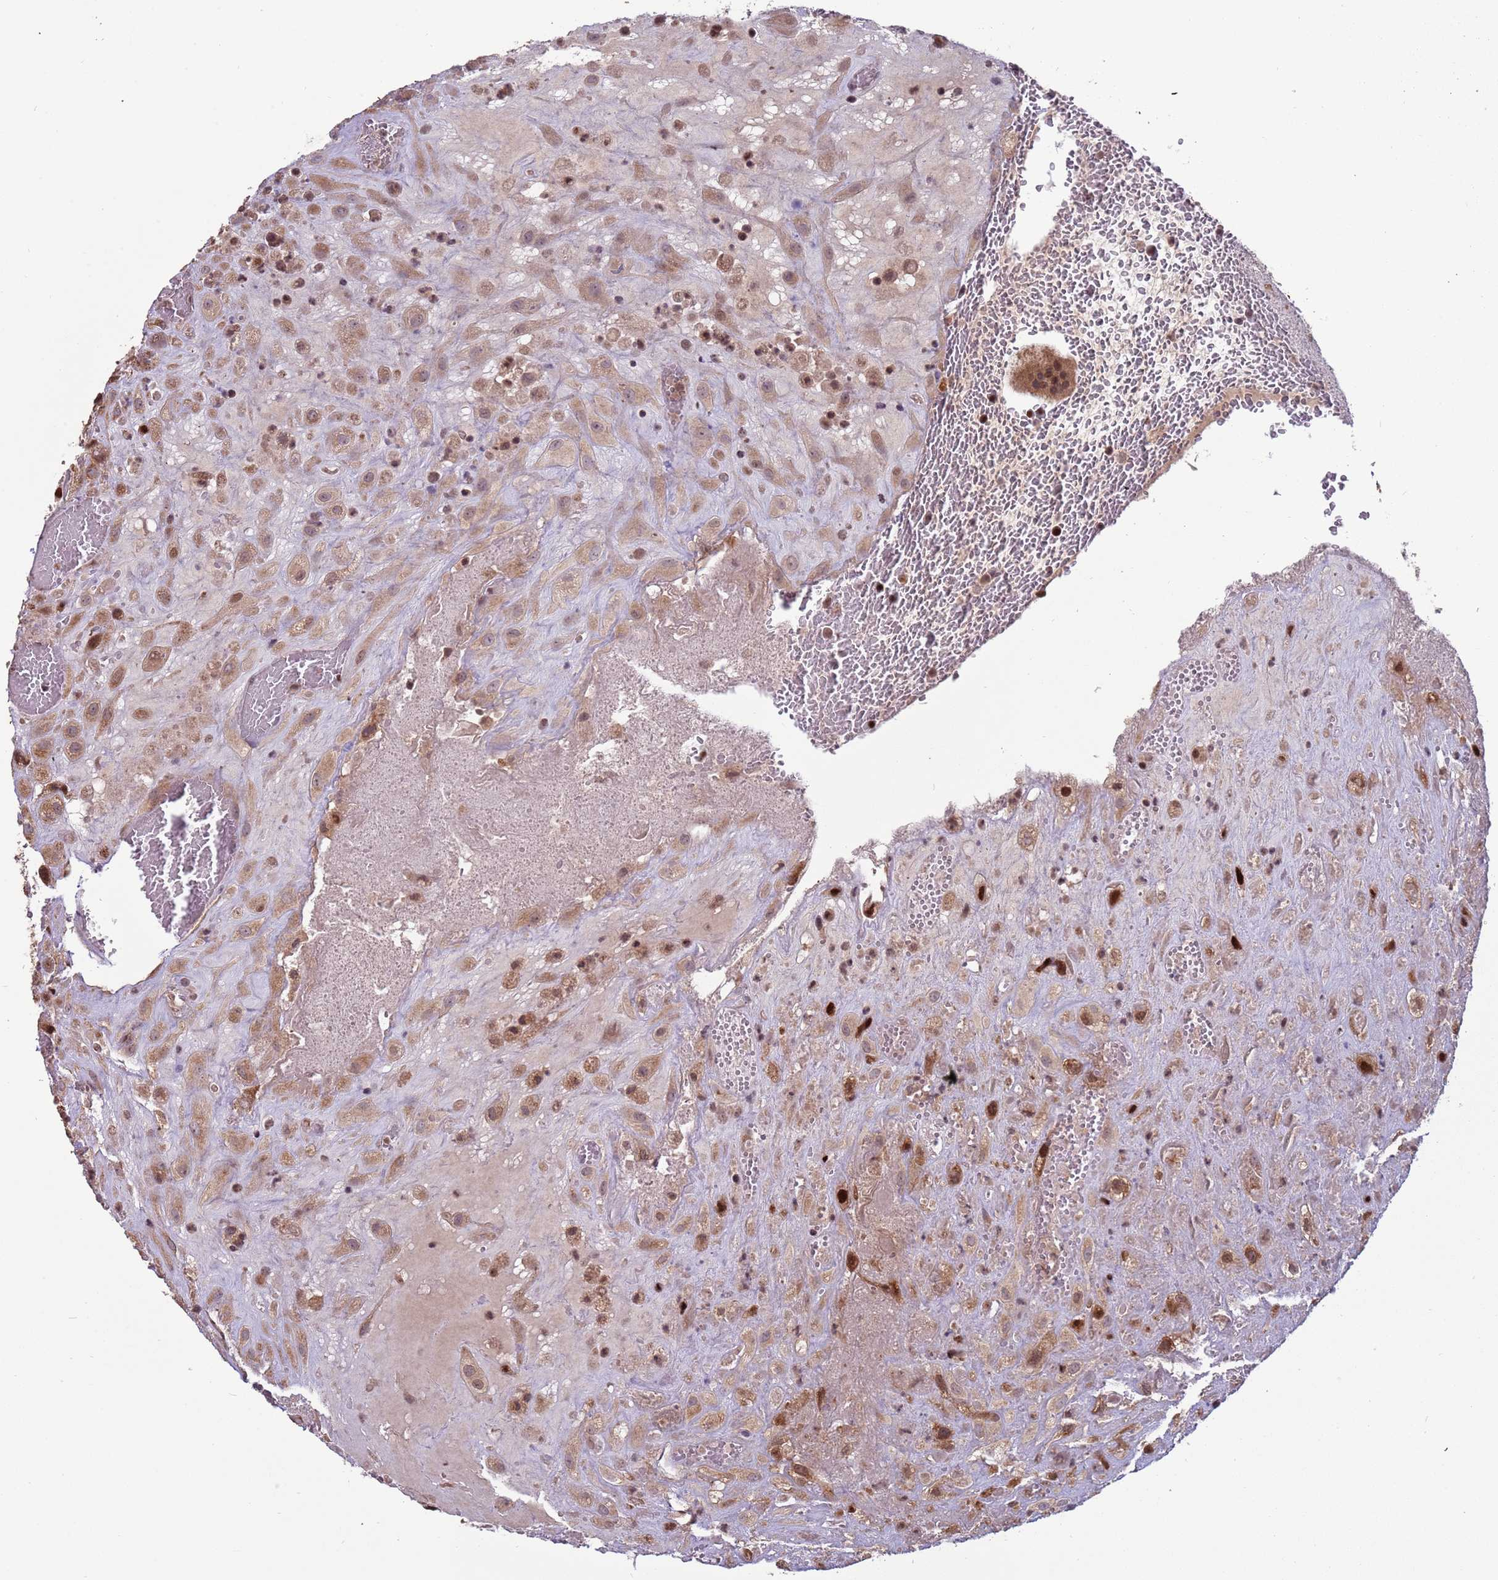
{"staining": {"intensity": "moderate", "quantity": "25%-75%", "location": "cytoplasmic/membranous,nuclear"}, "tissue": "placenta", "cell_type": "Decidual cells", "image_type": "normal", "snomed": [{"axis": "morphology", "description": "Normal tissue, NOS"}, {"axis": "topography", "description": "Placenta"}], "caption": "Immunohistochemical staining of benign placenta demonstrates moderate cytoplasmic/membranous,nuclear protein expression in approximately 25%-75% of decidual cells.", "gene": "RCOR2", "patient": {"sex": "female", "age": 35}}